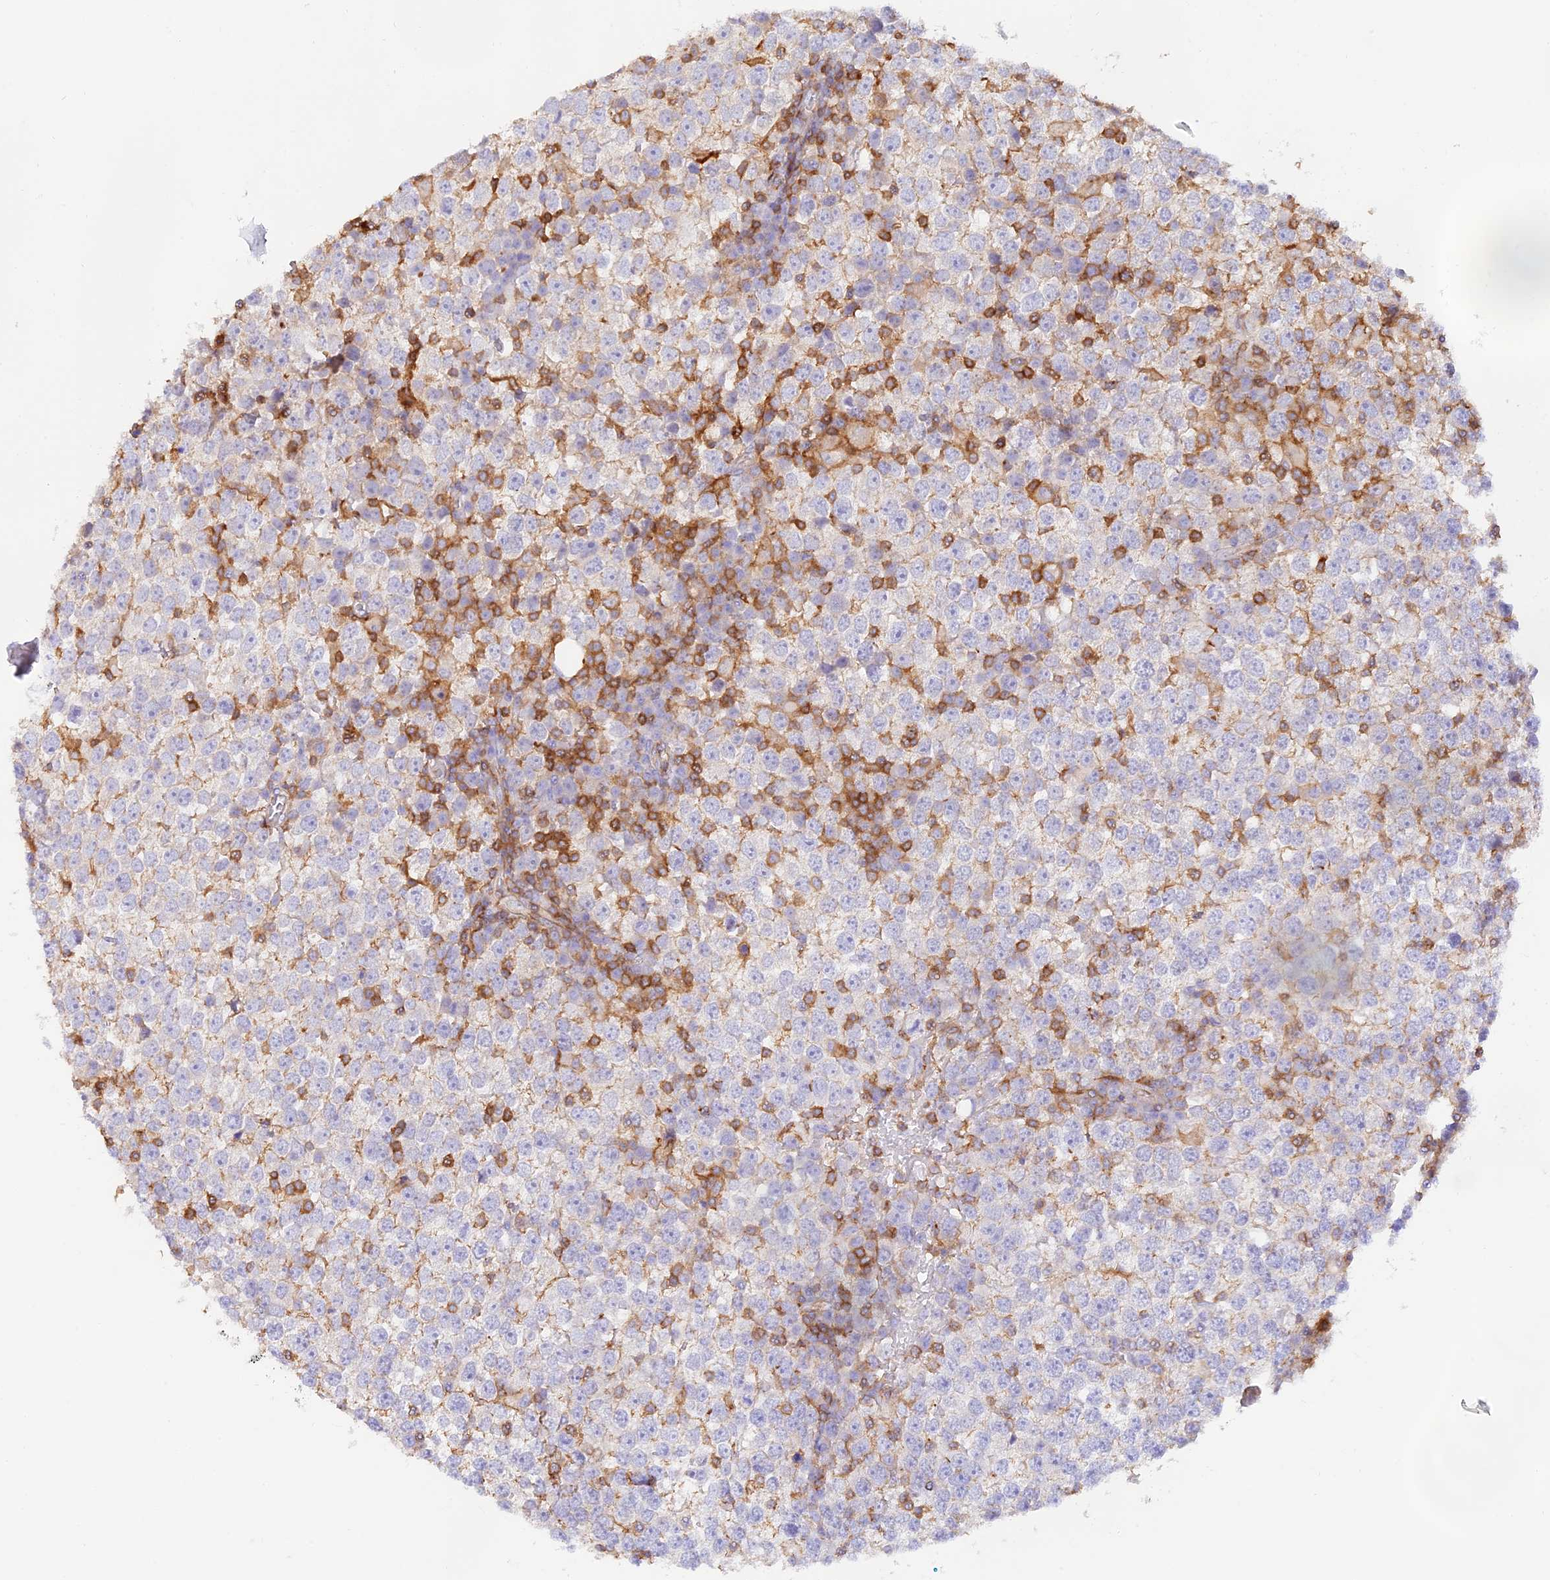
{"staining": {"intensity": "negative", "quantity": "none", "location": "none"}, "tissue": "testis cancer", "cell_type": "Tumor cells", "image_type": "cancer", "snomed": [{"axis": "morphology", "description": "Seminoma, NOS"}, {"axis": "topography", "description": "Testis"}], "caption": "IHC of human testis cancer (seminoma) demonstrates no positivity in tumor cells.", "gene": "DENND1C", "patient": {"sex": "male", "age": 65}}